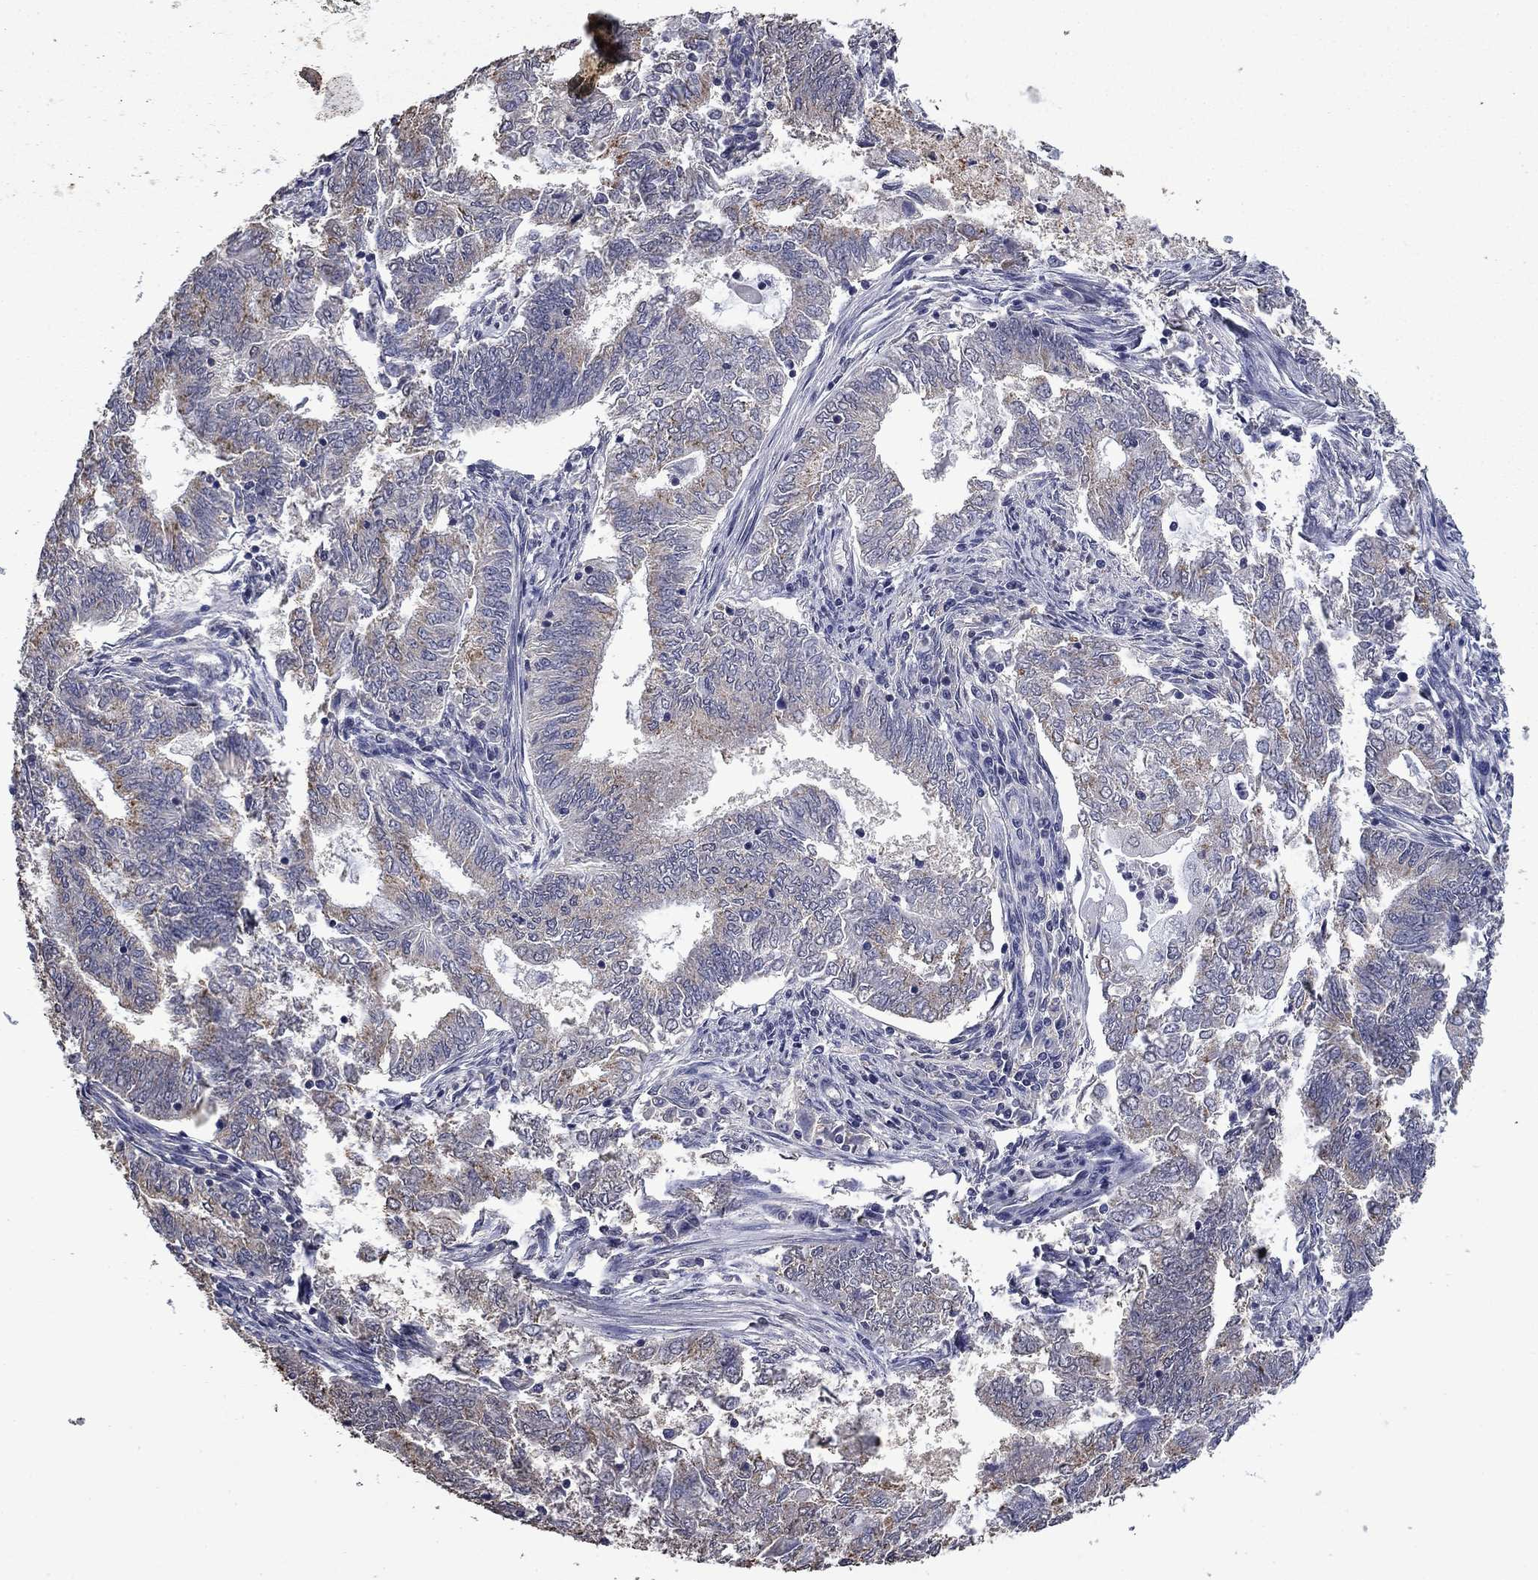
{"staining": {"intensity": "negative", "quantity": "none", "location": "none"}, "tissue": "endometrial cancer", "cell_type": "Tumor cells", "image_type": "cancer", "snomed": [{"axis": "morphology", "description": "Adenocarcinoma, NOS"}, {"axis": "topography", "description": "Endometrium"}], "caption": "Immunohistochemistry (IHC) of endometrial adenocarcinoma exhibits no positivity in tumor cells. Brightfield microscopy of immunohistochemistry stained with DAB (3,3'-diaminobenzidine) (brown) and hematoxylin (blue), captured at high magnification.", "gene": "MFAP3L", "patient": {"sex": "female", "age": 62}}